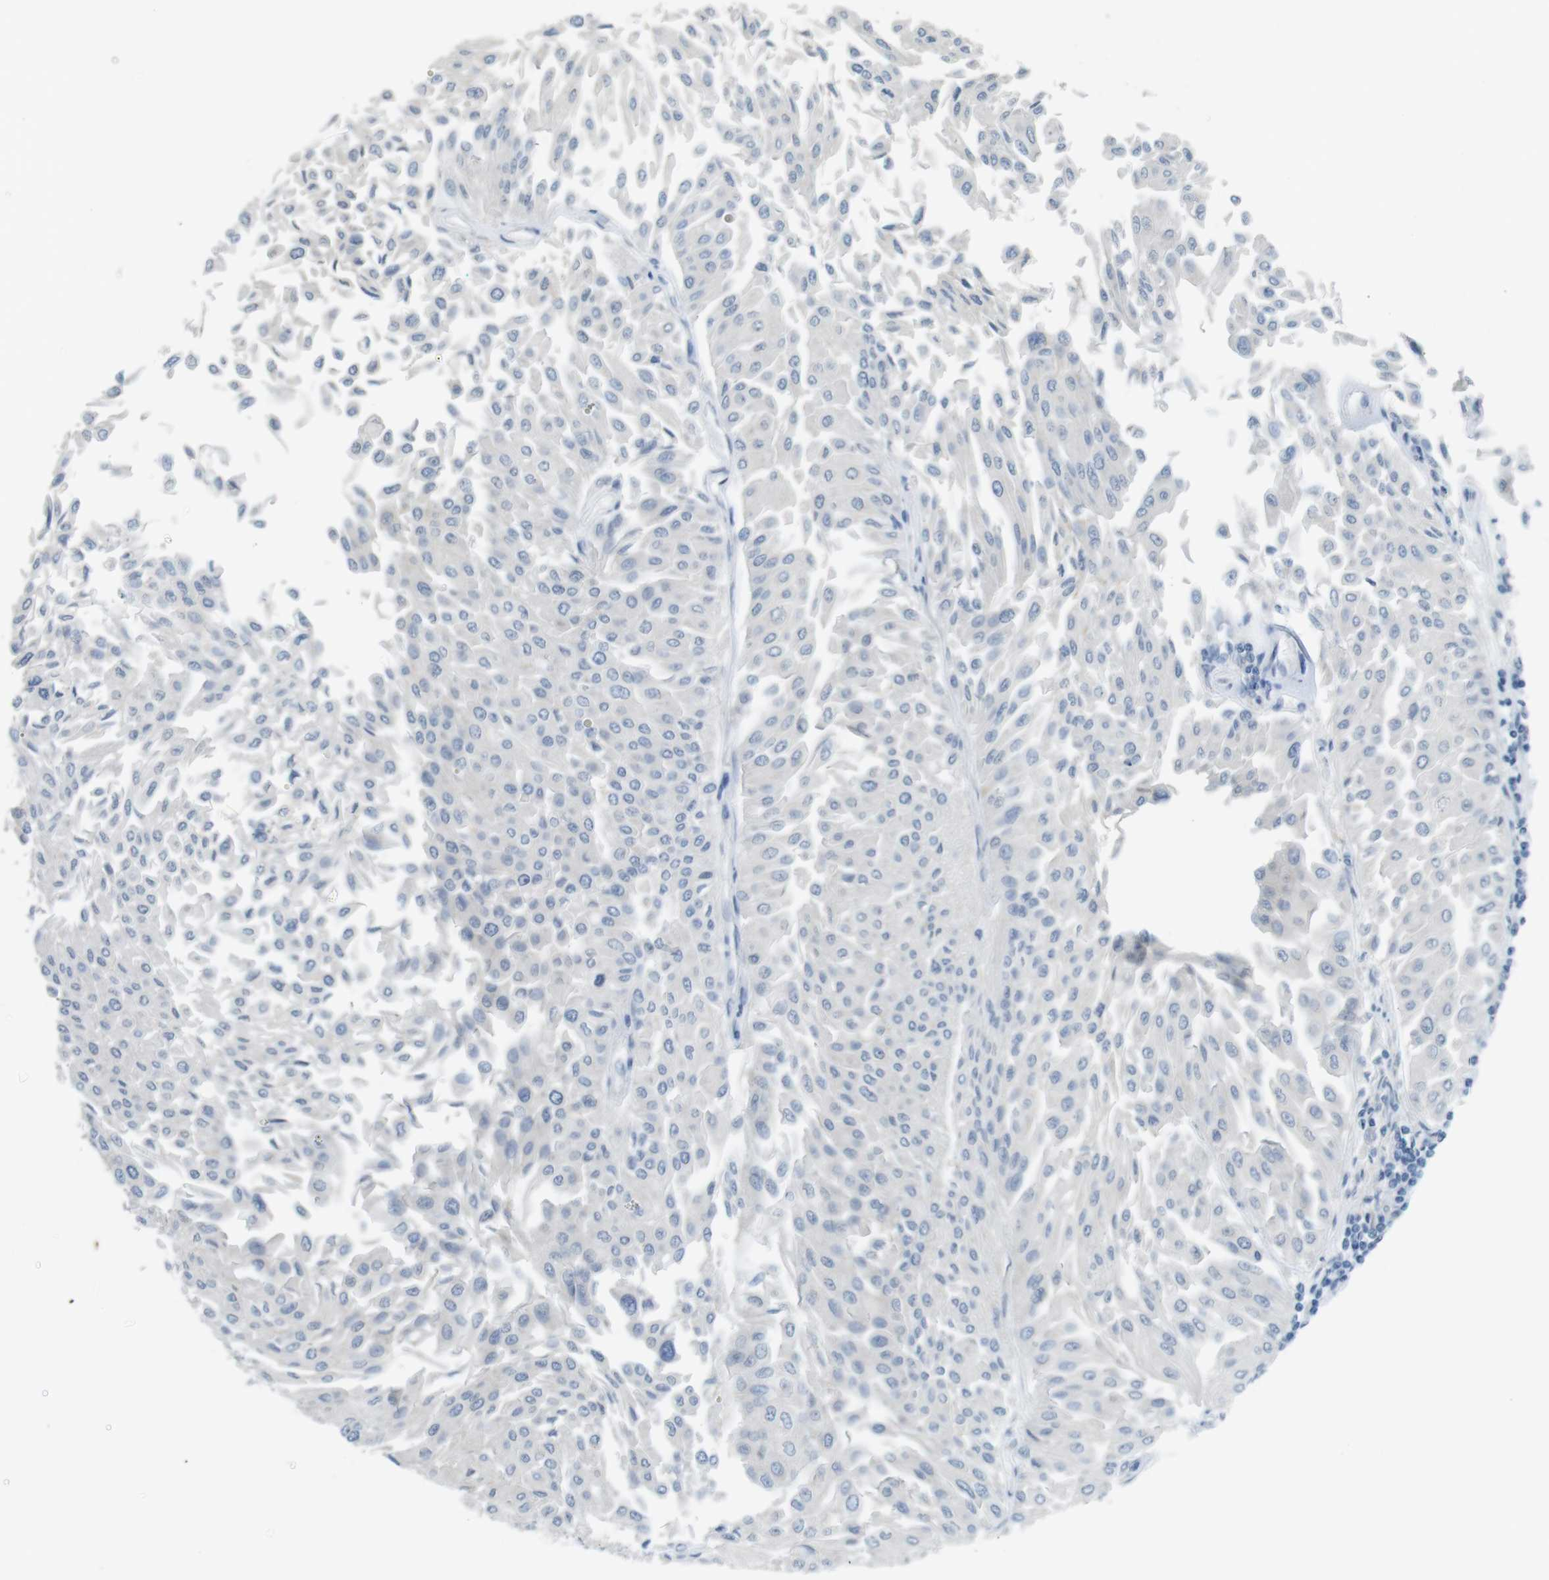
{"staining": {"intensity": "negative", "quantity": "none", "location": "none"}, "tissue": "urothelial cancer", "cell_type": "Tumor cells", "image_type": "cancer", "snomed": [{"axis": "morphology", "description": "Urothelial carcinoma, Low grade"}, {"axis": "topography", "description": "Urinary bladder"}], "caption": "High magnification brightfield microscopy of urothelial carcinoma (low-grade) stained with DAB (3,3'-diaminobenzidine) (brown) and counterstained with hematoxylin (blue): tumor cells show no significant expression.", "gene": "MUC5B", "patient": {"sex": "male", "age": 67}}